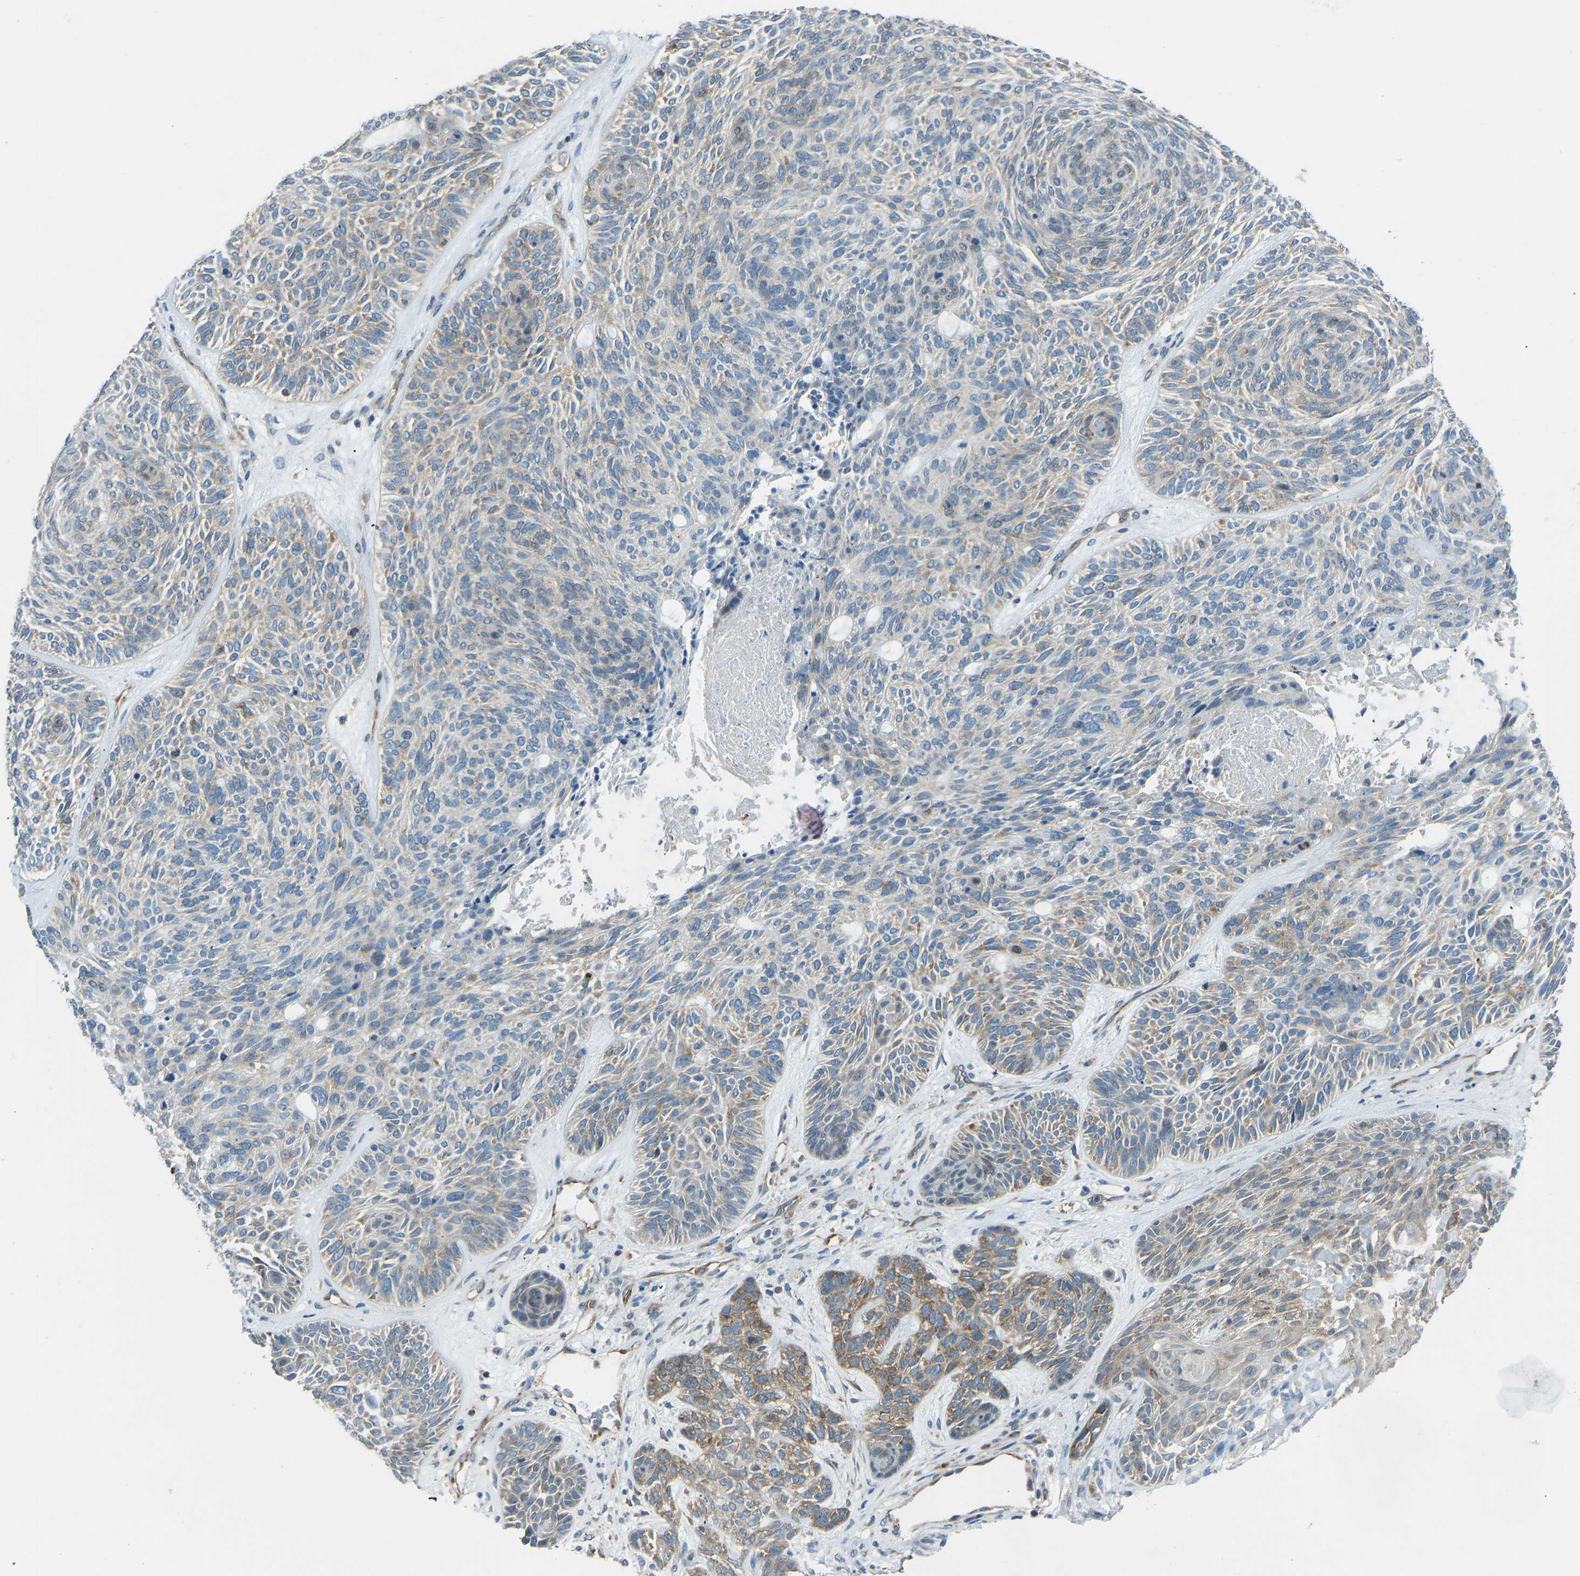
{"staining": {"intensity": "moderate", "quantity": "<25%", "location": "cytoplasmic/membranous"}, "tissue": "skin cancer", "cell_type": "Tumor cells", "image_type": "cancer", "snomed": [{"axis": "morphology", "description": "Basal cell carcinoma"}, {"axis": "topography", "description": "Skin"}], "caption": "A brown stain shows moderate cytoplasmic/membranous expression of a protein in skin basal cell carcinoma tumor cells. The protein of interest is shown in brown color, while the nuclei are stained blue.", "gene": "STAU2", "patient": {"sex": "male", "age": 55}}